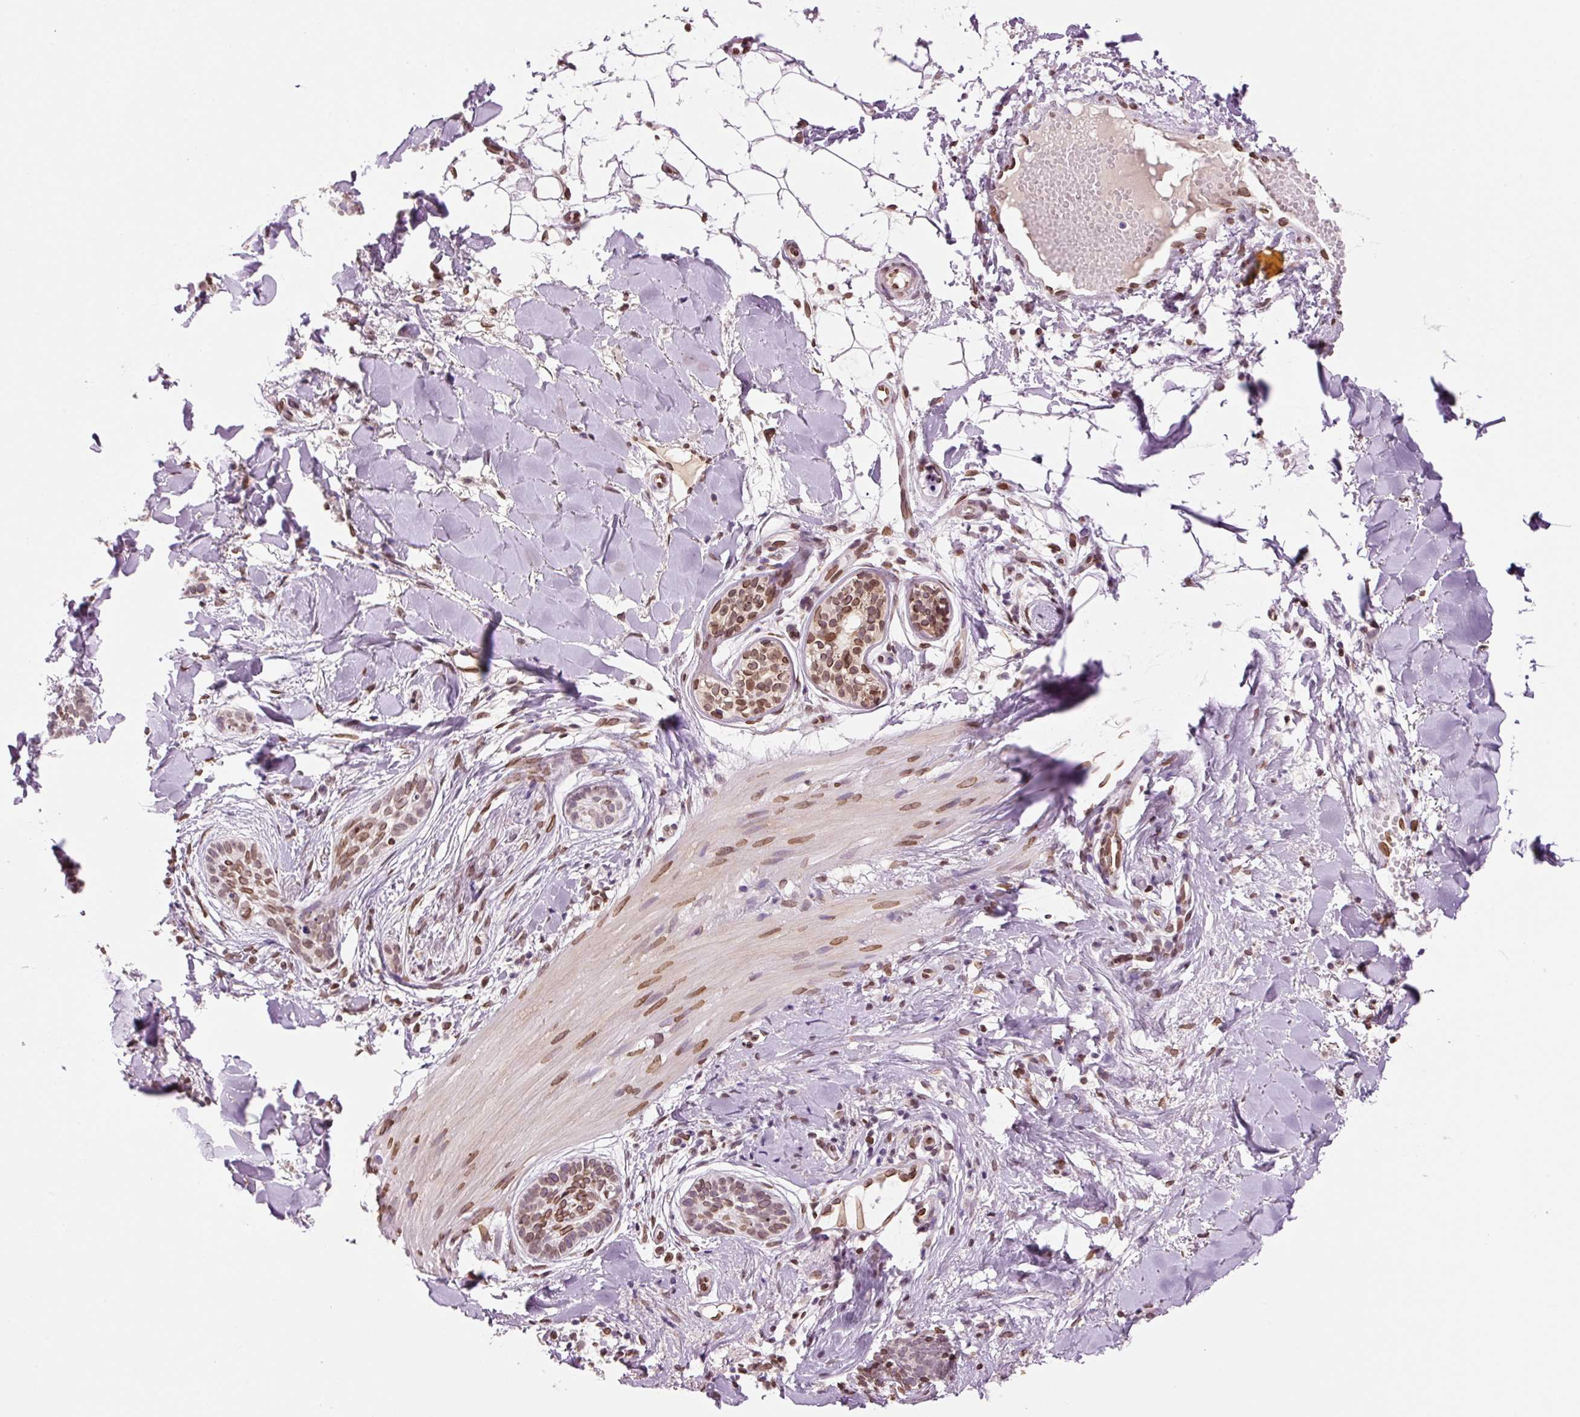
{"staining": {"intensity": "moderate", "quantity": ">75%", "location": "cytoplasmic/membranous,nuclear"}, "tissue": "skin cancer", "cell_type": "Tumor cells", "image_type": "cancer", "snomed": [{"axis": "morphology", "description": "Basal cell carcinoma"}, {"axis": "topography", "description": "Skin"}], "caption": "About >75% of tumor cells in human skin basal cell carcinoma demonstrate moderate cytoplasmic/membranous and nuclear protein positivity as visualized by brown immunohistochemical staining.", "gene": "ZNF224", "patient": {"sex": "male", "age": 52}}